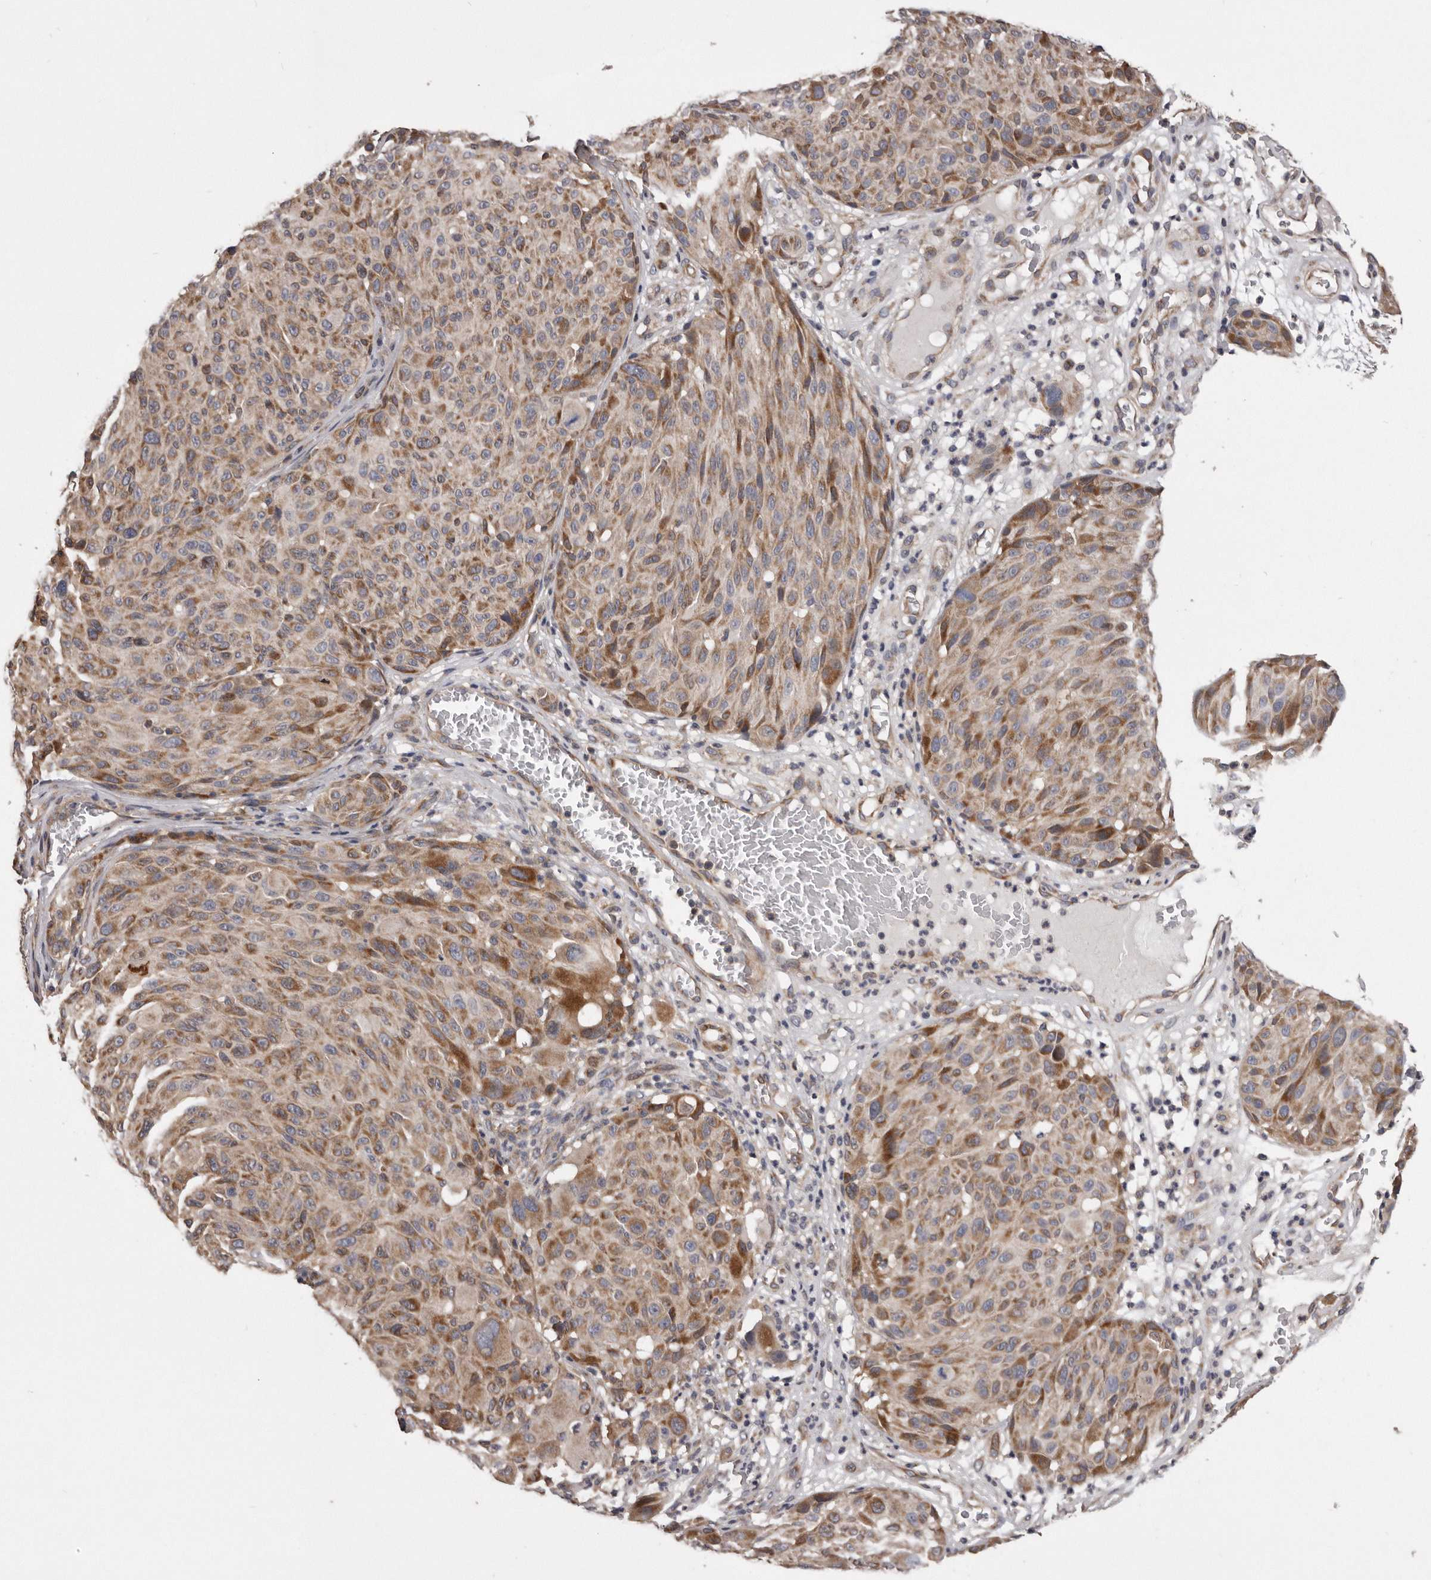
{"staining": {"intensity": "moderate", "quantity": ">75%", "location": "cytoplasmic/membranous"}, "tissue": "melanoma", "cell_type": "Tumor cells", "image_type": "cancer", "snomed": [{"axis": "morphology", "description": "Malignant melanoma, NOS"}, {"axis": "topography", "description": "Skin"}], "caption": "DAB immunohistochemical staining of human malignant melanoma exhibits moderate cytoplasmic/membranous protein staining in approximately >75% of tumor cells.", "gene": "ARMCX1", "patient": {"sex": "male", "age": 83}}